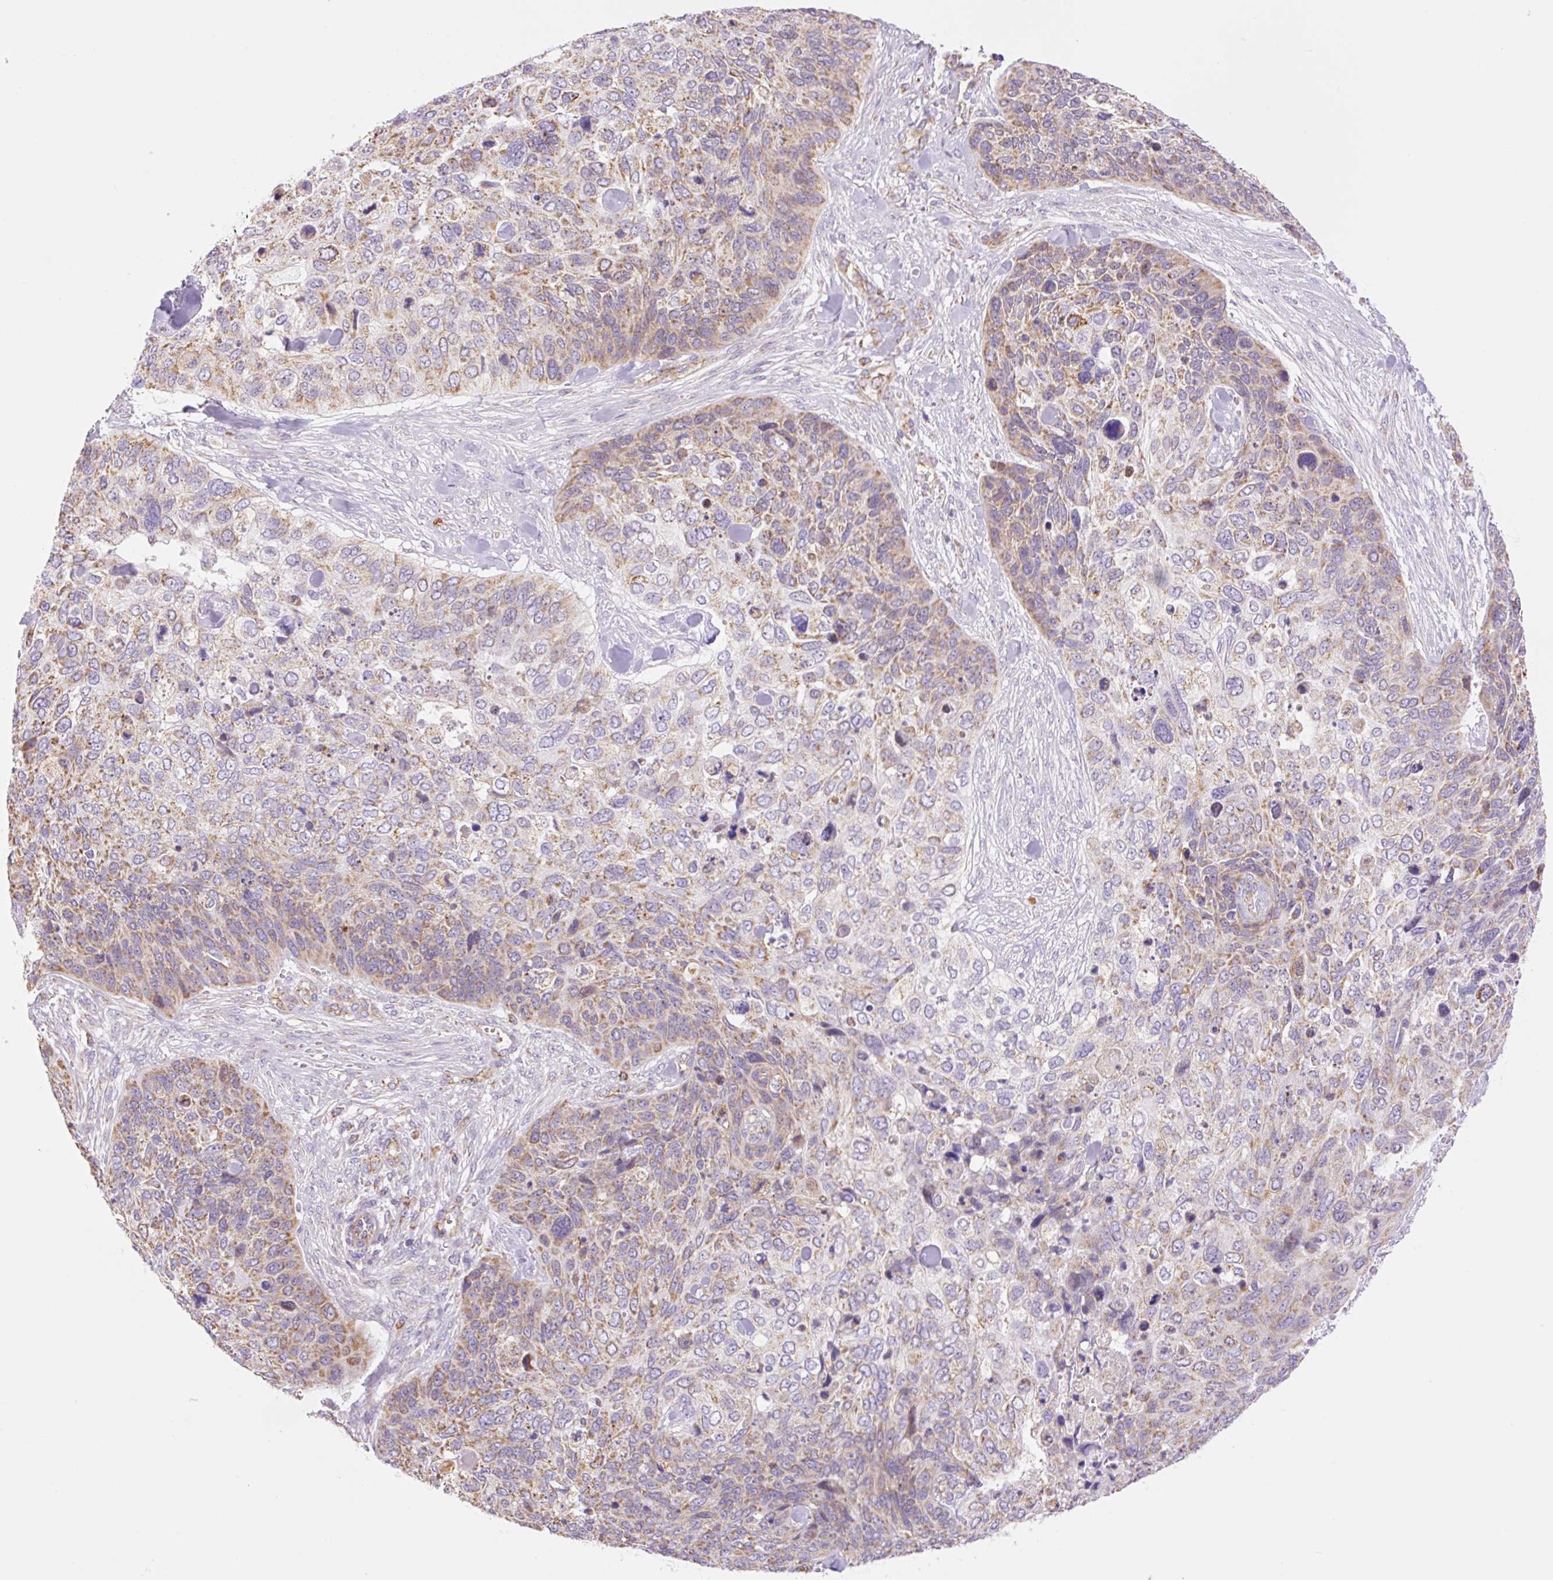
{"staining": {"intensity": "weak", "quantity": "25%-75%", "location": "cytoplasmic/membranous"}, "tissue": "skin cancer", "cell_type": "Tumor cells", "image_type": "cancer", "snomed": [{"axis": "morphology", "description": "Basal cell carcinoma"}, {"axis": "topography", "description": "Skin"}], "caption": "Immunohistochemistry (IHC) image of neoplastic tissue: skin basal cell carcinoma stained using immunohistochemistry shows low levels of weak protein expression localized specifically in the cytoplasmic/membranous of tumor cells, appearing as a cytoplasmic/membranous brown color.", "gene": "ESAM", "patient": {"sex": "female", "age": 74}}